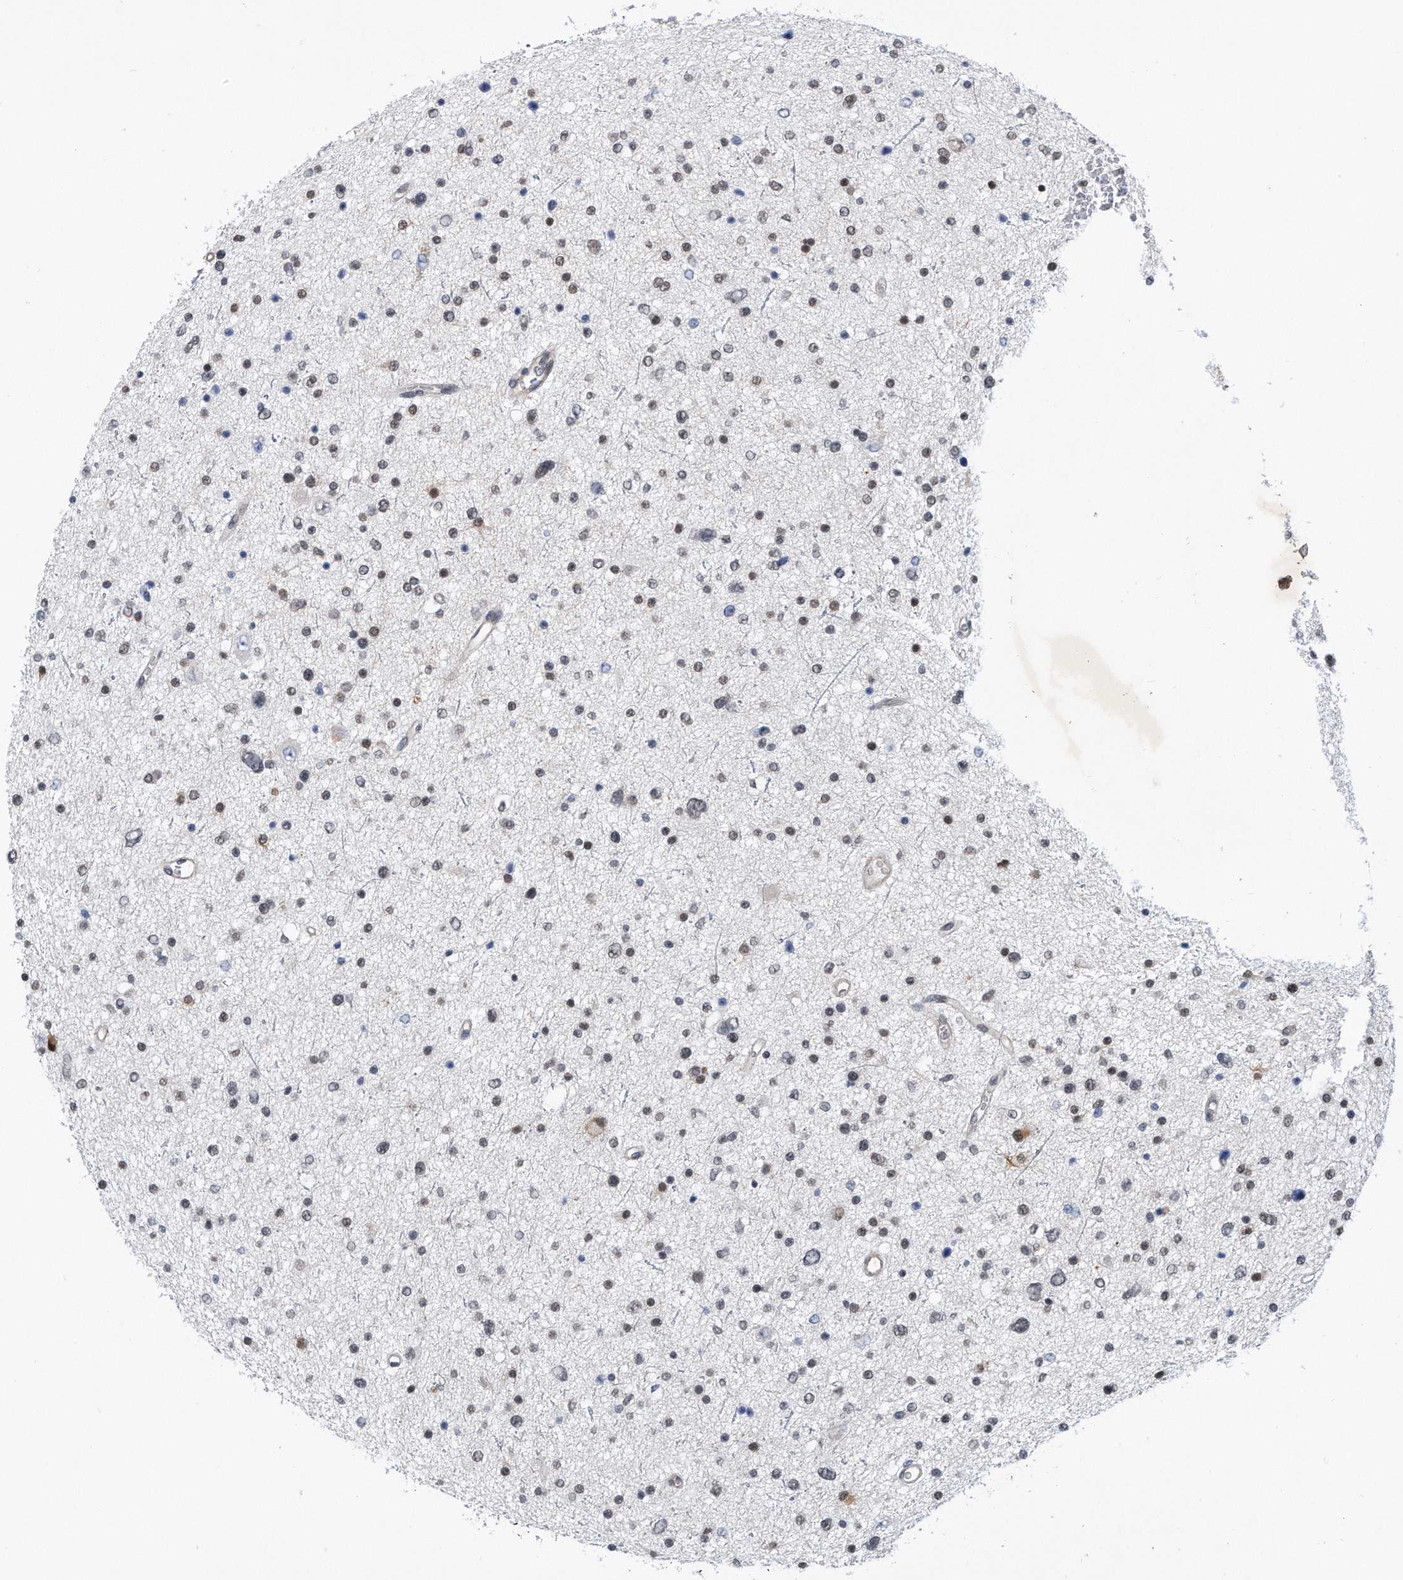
{"staining": {"intensity": "weak", "quantity": "<25%", "location": "nuclear"}, "tissue": "glioma", "cell_type": "Tumor cells", "image_type": "cancer", "snomed": [{"axis": "morphology", "description": "Glioma, malignant, Low grade"}, {"axis": "topography", "description": "Brain"}], "caption": "Immunohistochemical staining of malignant low-grade glioma reveals no significant positivity in tumor cells. Brightfield microscopy of immunohistochemistry stained with DAB (3,3'-diaminobenzidine) (brown) and hematoxylin (blue), captured at high magnification.", "gene": "TP53INP1", "patient": {"sex": "female", "age": 37}}